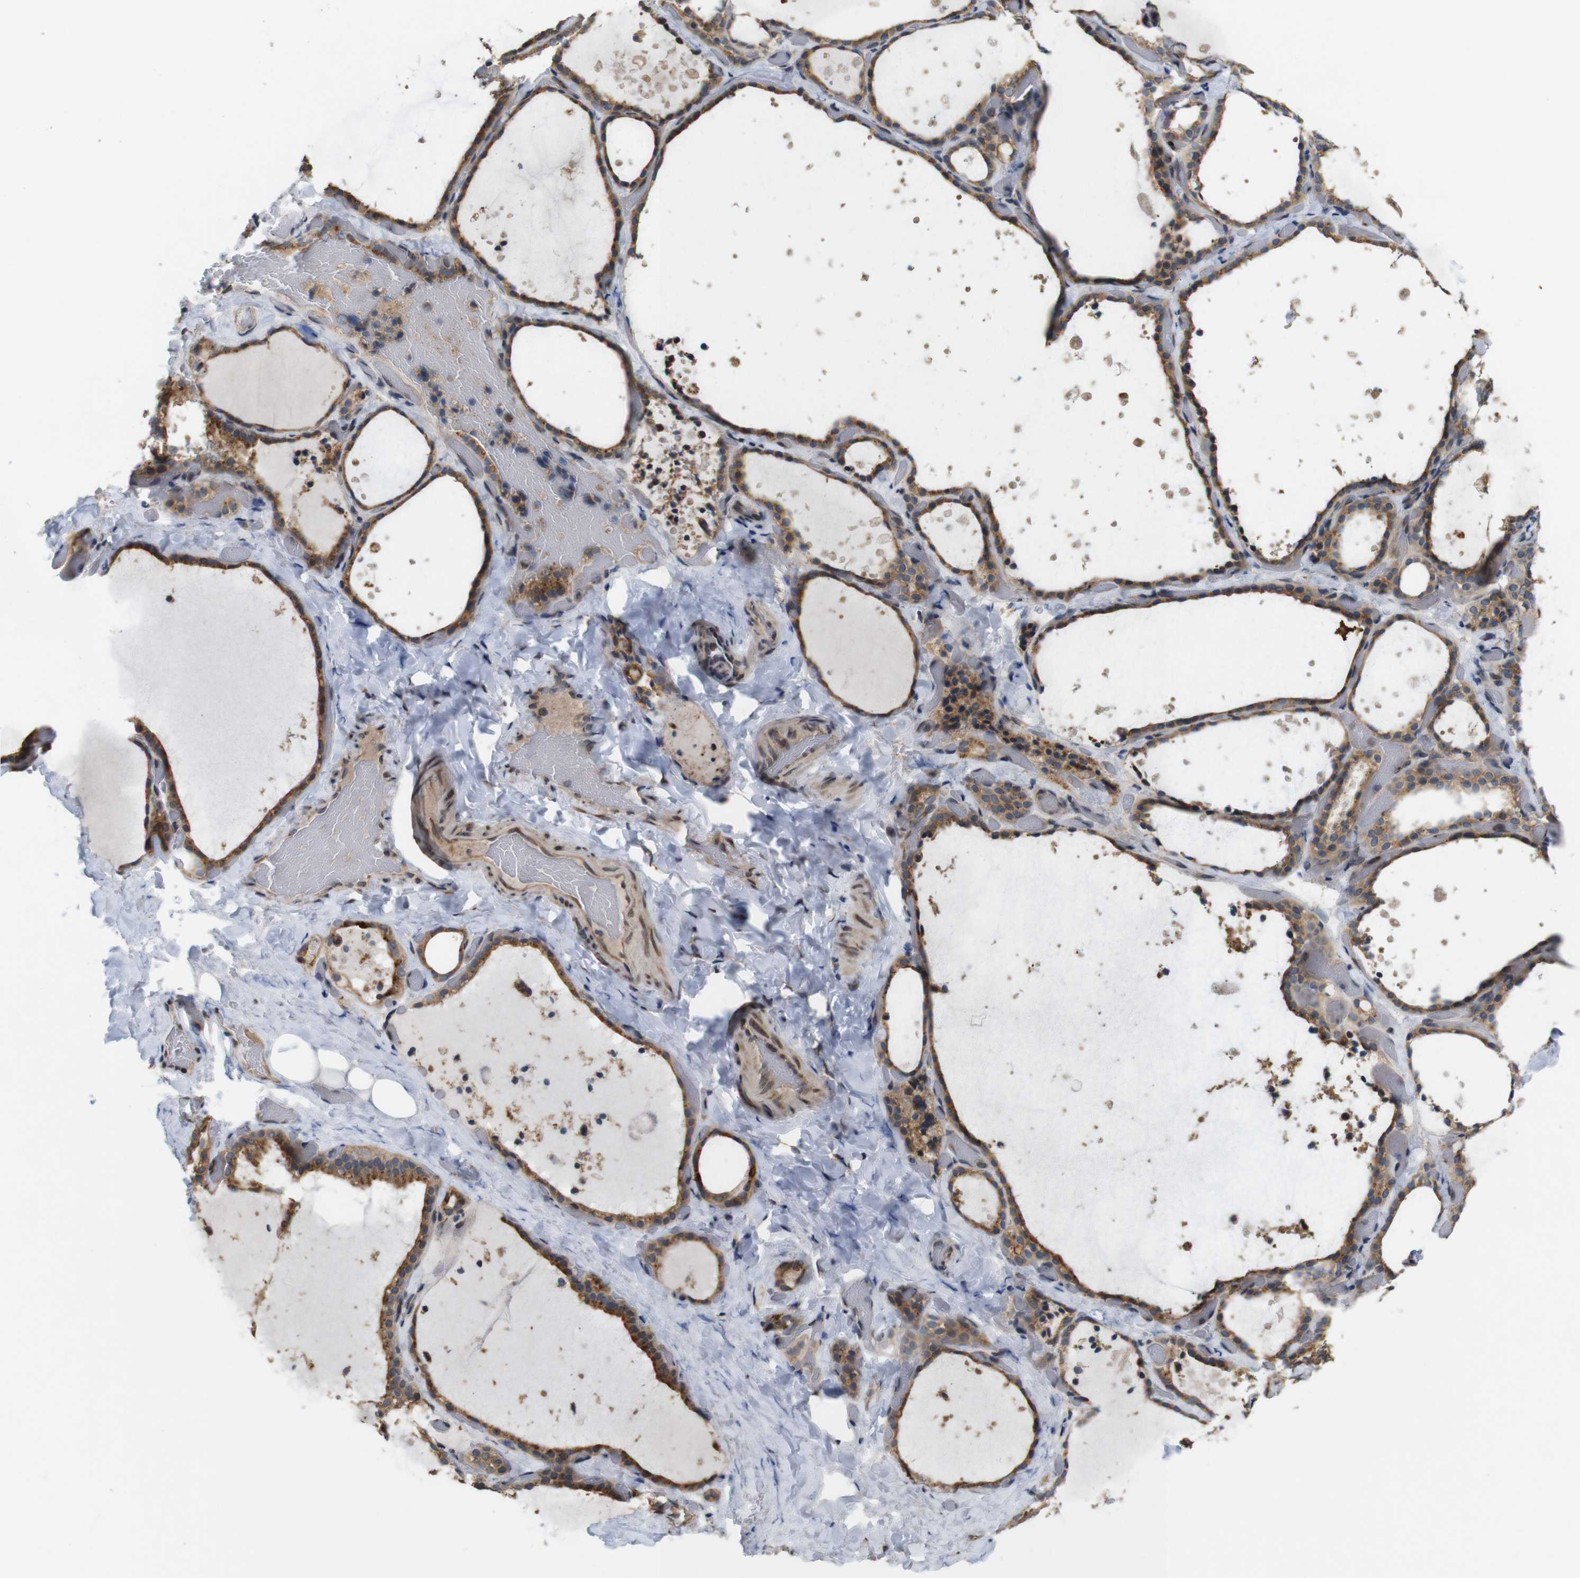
{"staining": {"intensity": "moderate", "quantity": ">75%", "location": "cytoplasmic/membranous"}, "tissue": "thyroid gland", "cell_type": "Glandular cells", "image_type": "normal", "snomed": [{"axis": "morphology", "description": "Normal tissue, NOS"}, {"axis": "topography", "description": "Thyroid gland"}], "caption": "Thyroid gland stained with DAB immunohistochemistry (IHC) reveals medium levels of moderate cytoplasmic/membranous expression in approximately >75% of glandular cells.", "gene": "EFCAB14", "patient": {"sex": "female", "age": 44}}